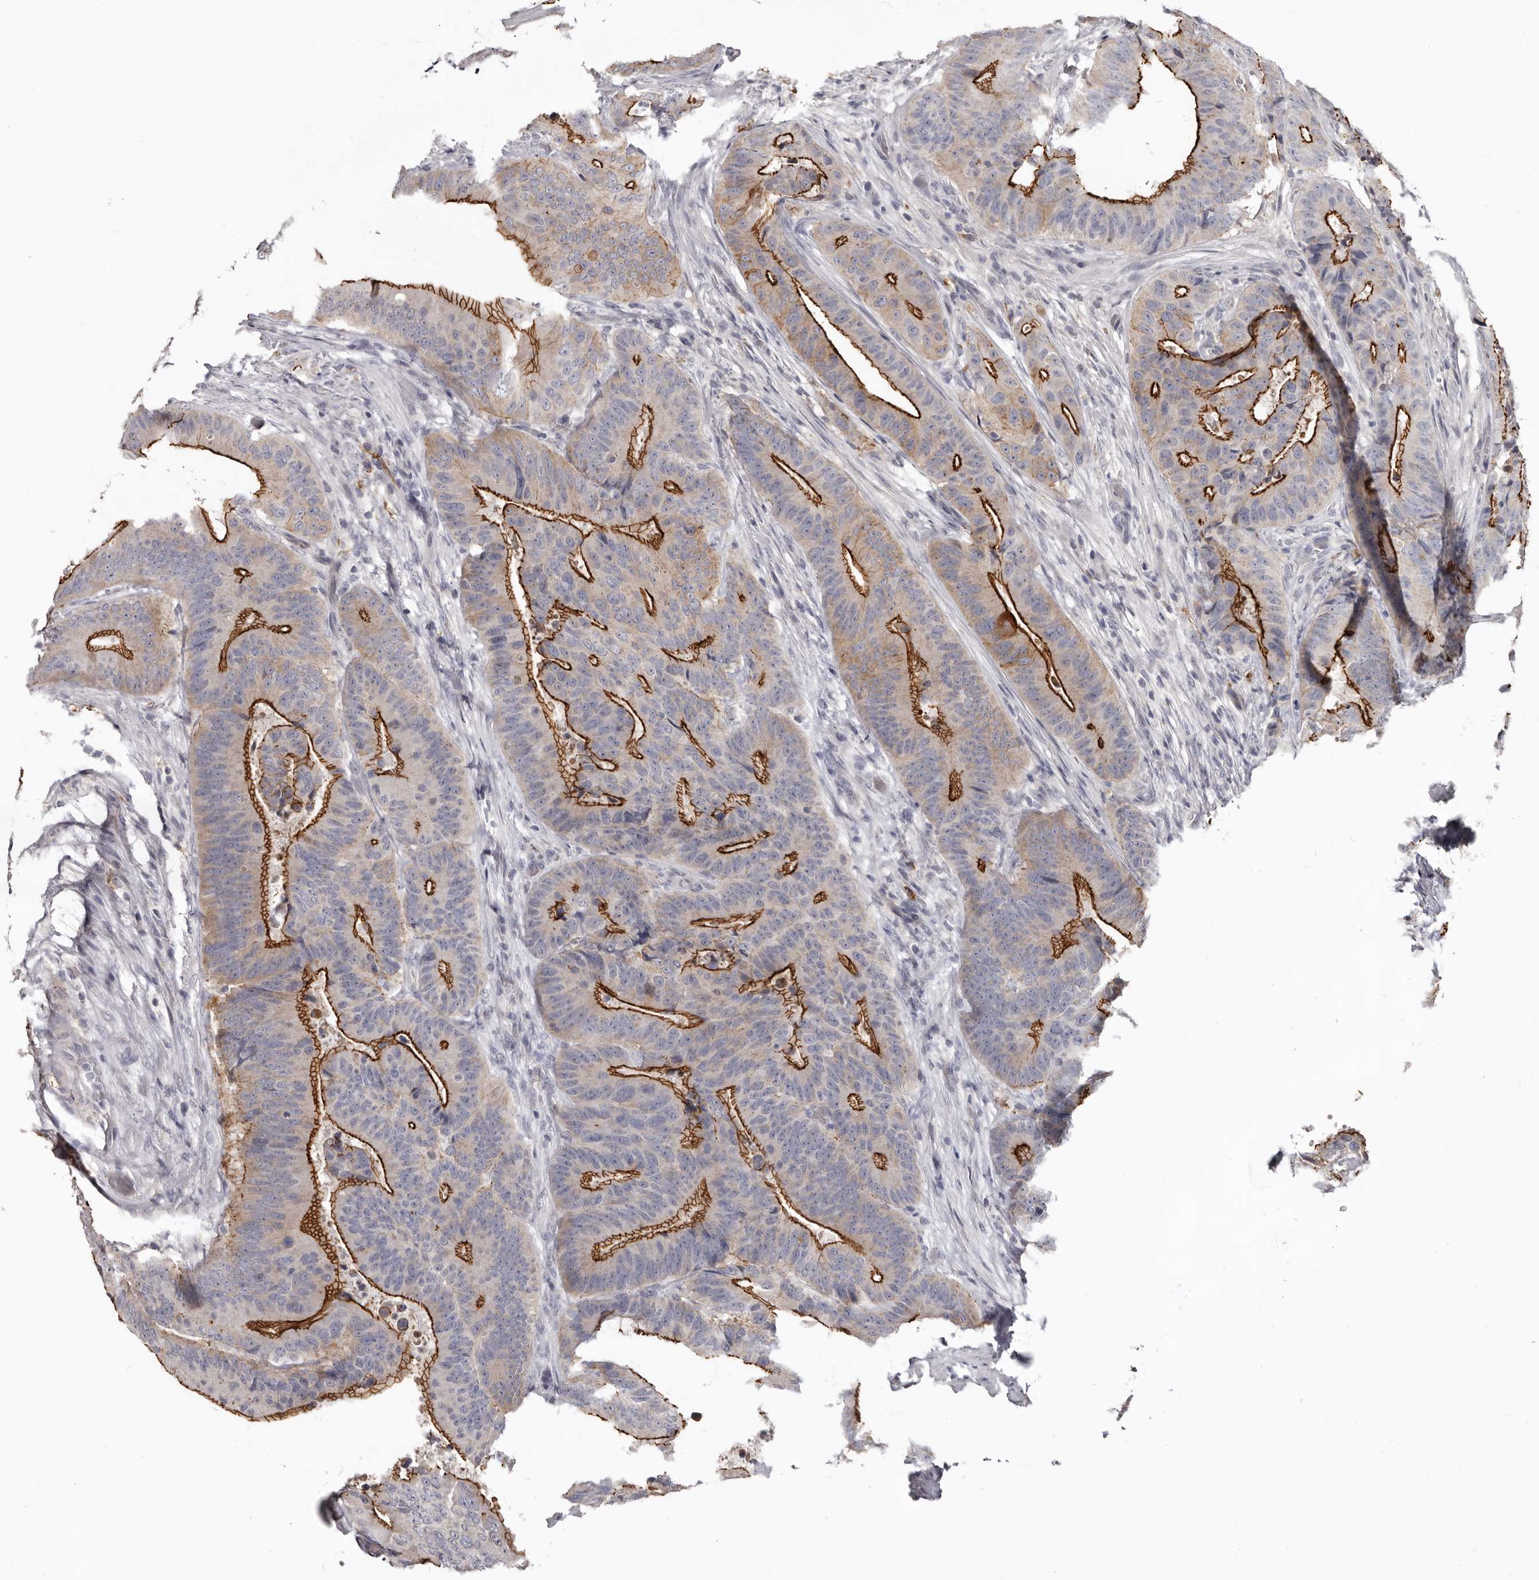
{"staining": {"intensity": "strong", "quantity": "25%-75%", "location": "cytoplasmic/membranous"}, "tissue": "colorectal cancer", "cell_type": "Tumor cells", "image_type": "cancer", "snomed": [{"axis": "morphology", "description": "Adenocarcinoma, NOS"}, {"axis": "topography", "description": "Colon"}], "caption": "The immunohistochemical stain shows strong cytoplasmic/membranous staining in tumor cells of colorectal cancer (adenocarcinoma) tissue.", "gene": "CGN", "patient": {"sex": "male", "age": 83}}